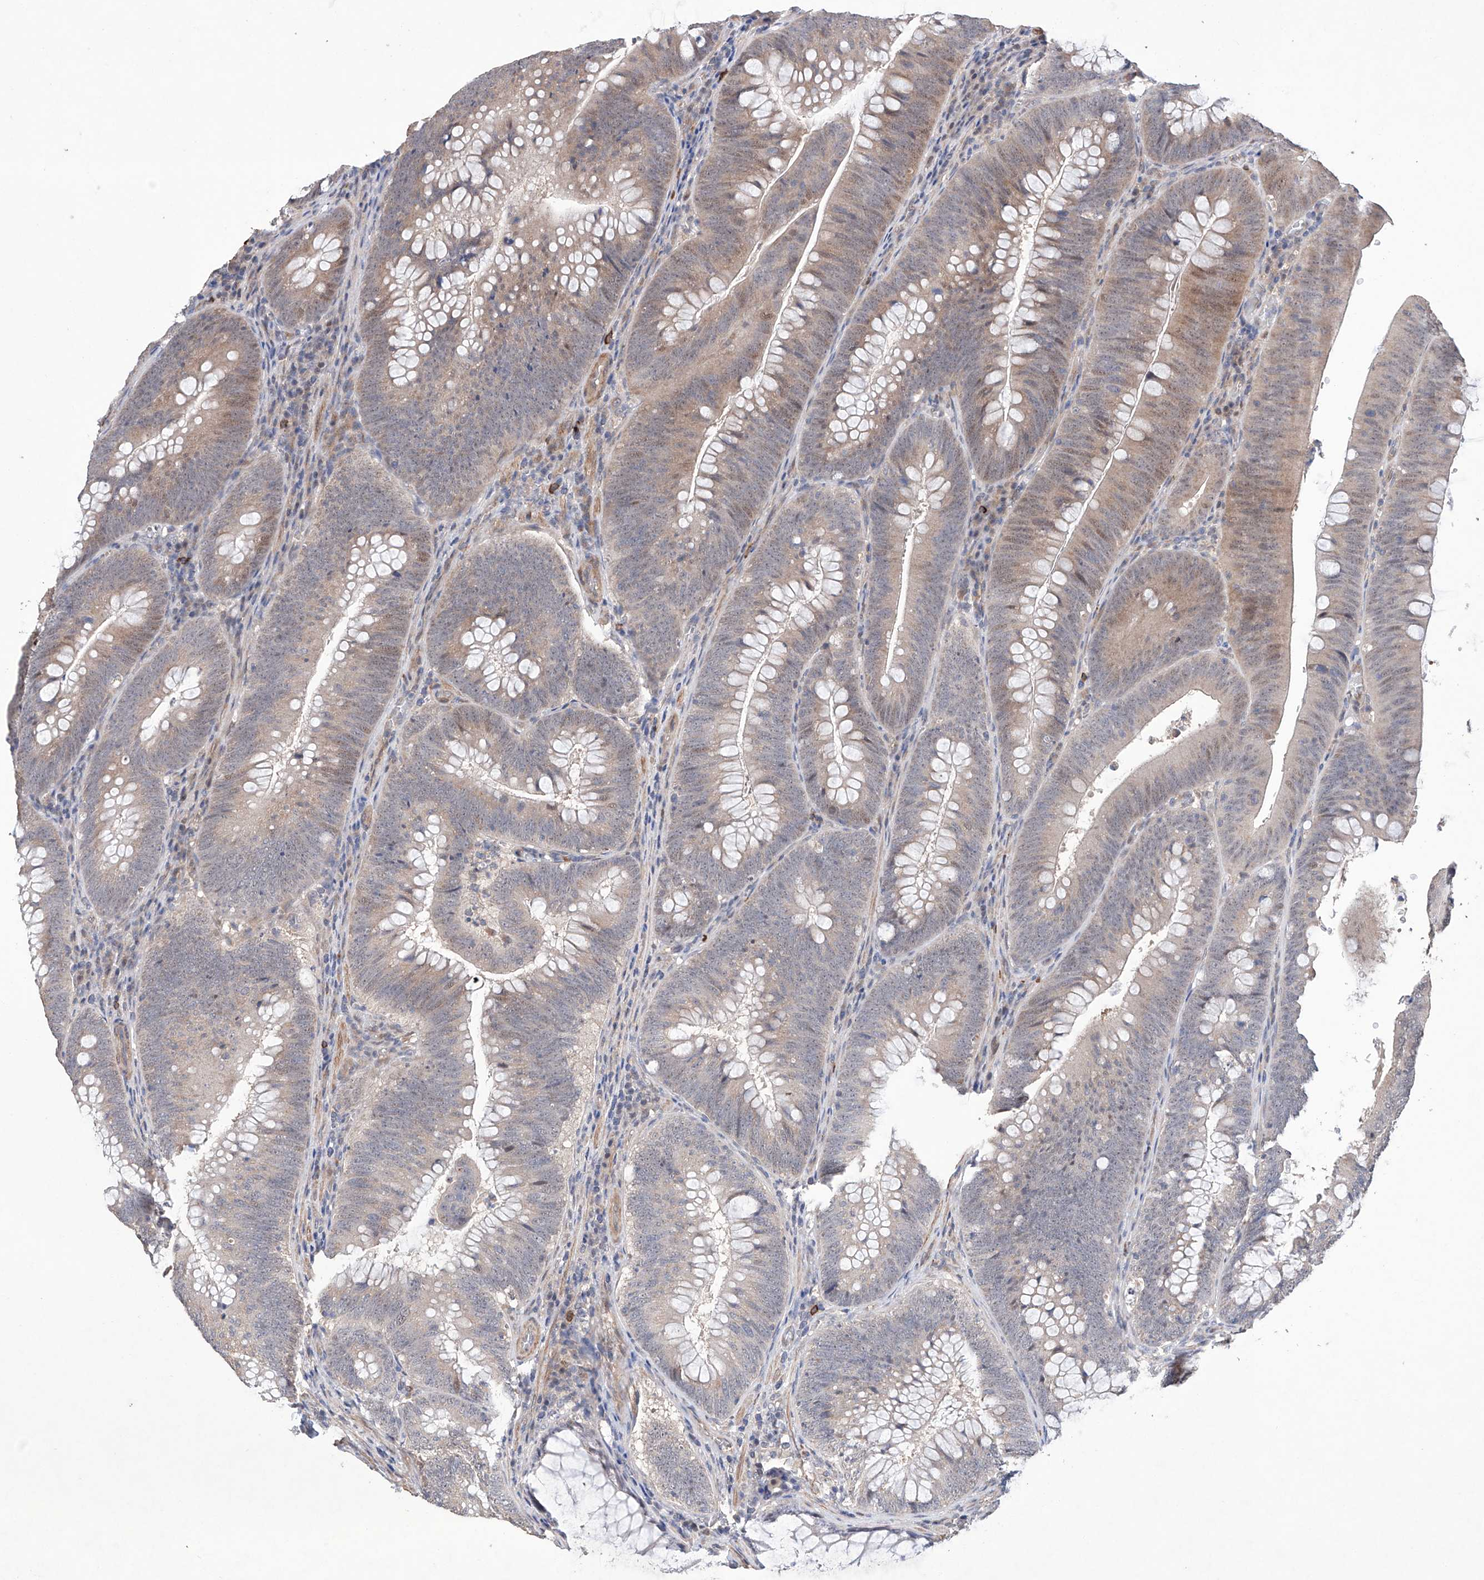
{"staining": {"intensity": "moderate", "quantity": "<25%", "location": "cytoplasmic/membranous,nuclear"}, "tissue": "colorectal cancer", "cell_type": "Tumor cells", "image_type": "cancer", "snomed": [{"axis": "morphology", "description": "Normal tissue, NOS"}, {"axis": "topography", "description": "Colon"}], "caption": "Immunohistochemistry (IHC) micrograph of neoplastic tissue: colorectal cancer stained using immunohistochemistry (IHC) reveals low levels of moderate protein expression localized specifically in the cytoplasmic/membranous and nuclear of tumor cells, appearing as a cytoplasmic/membranous and nuclear brown color.", "gene": "AFG1L", "patient": {"sex": "female", "age": 82}}